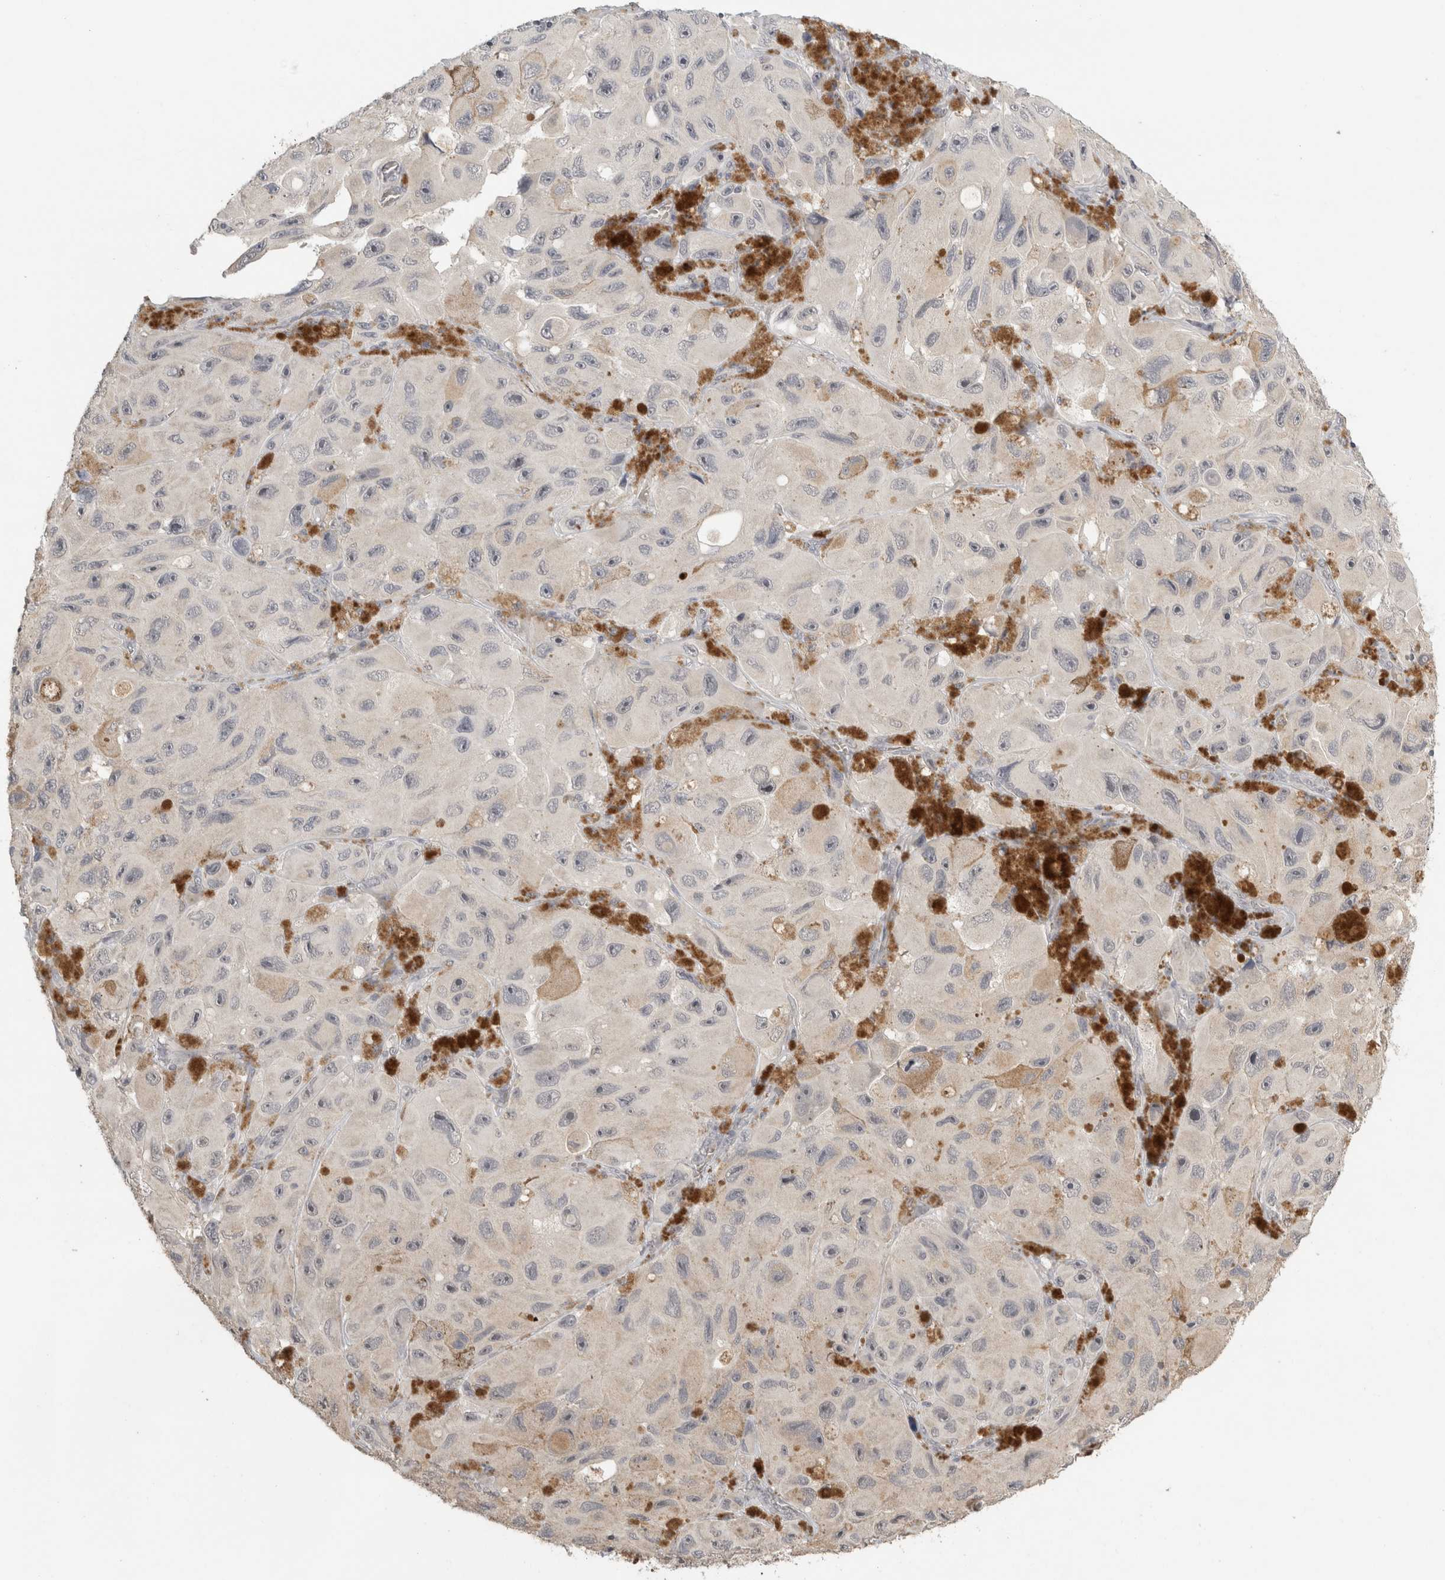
{"staining": {"intensity": "negative", "quantity": "none", "location": "none"}, "tissue": "melanoma", "cell_type": "Tumor cells", "image_type": "cancer", "snomed": [{"axis": "morphology", "description": "Malignant melanoma, NOS"}, {"axis": "topography", "description": "Skin"}], "caption": "Protein analysis of malignant melanoma reveals no significant positivity in tumor cells.", "gene": "TRAT1", "patient": {"sex": "female", "age": 73}}